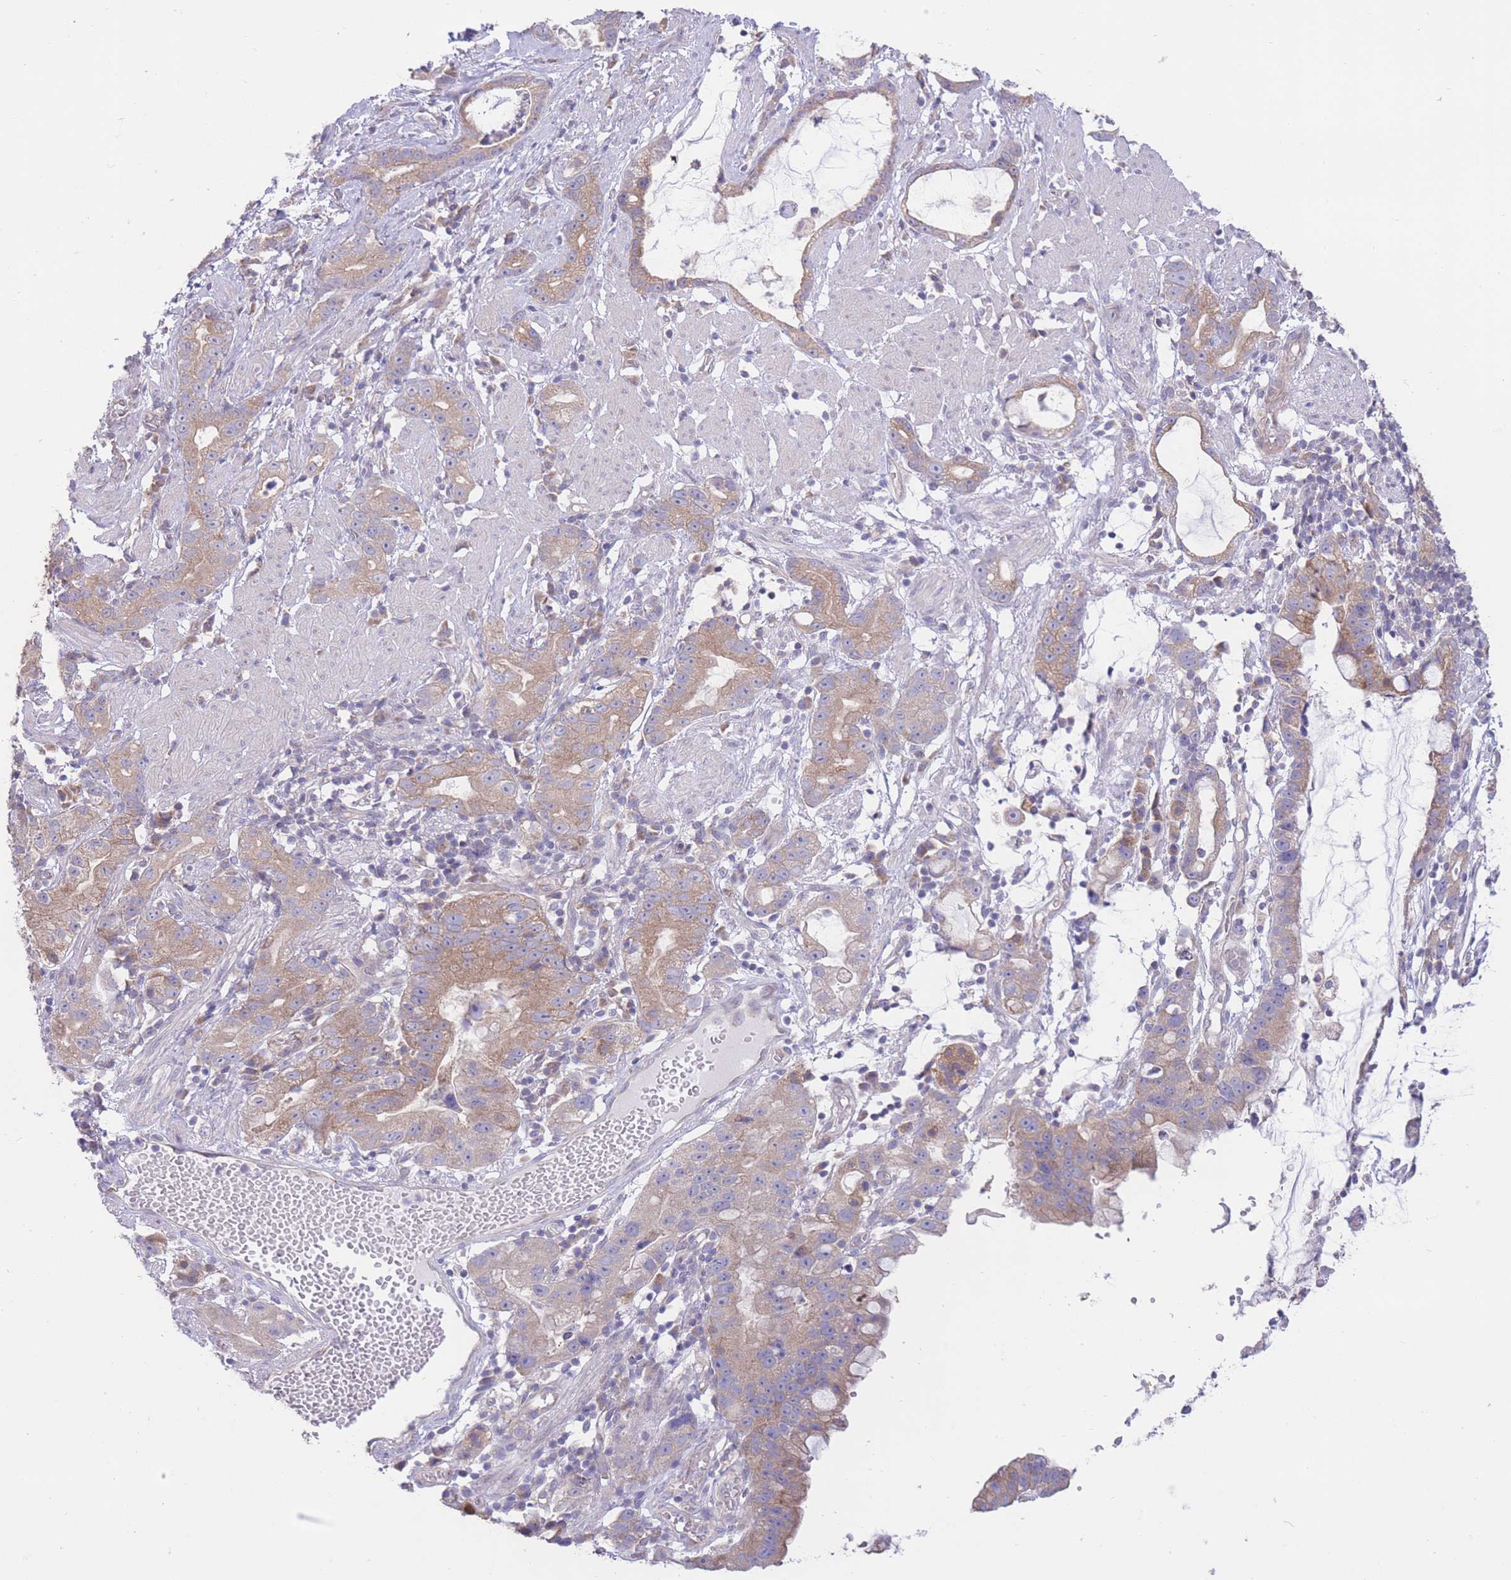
{"staining": {"intensity": "moderate", "quantity": "25%-75%", "location": "cytoplasmic/membranous"}, "tissue": "stomach cancer", "cell_type": "Tumor cells", "image_type": "cancer", "snomed": [{"axis": "morphology", "description": "Adenocarcinoma, NOS"}, {"axis": "topography", "description": "Stomach"}], "caption": "A brown stain shows moderate cytoplasmic/membranous expression of a protein in stomach cancer tumor cells.", "gene": "ALS2CL", "patient": {"sex": "male", "age": 55}}